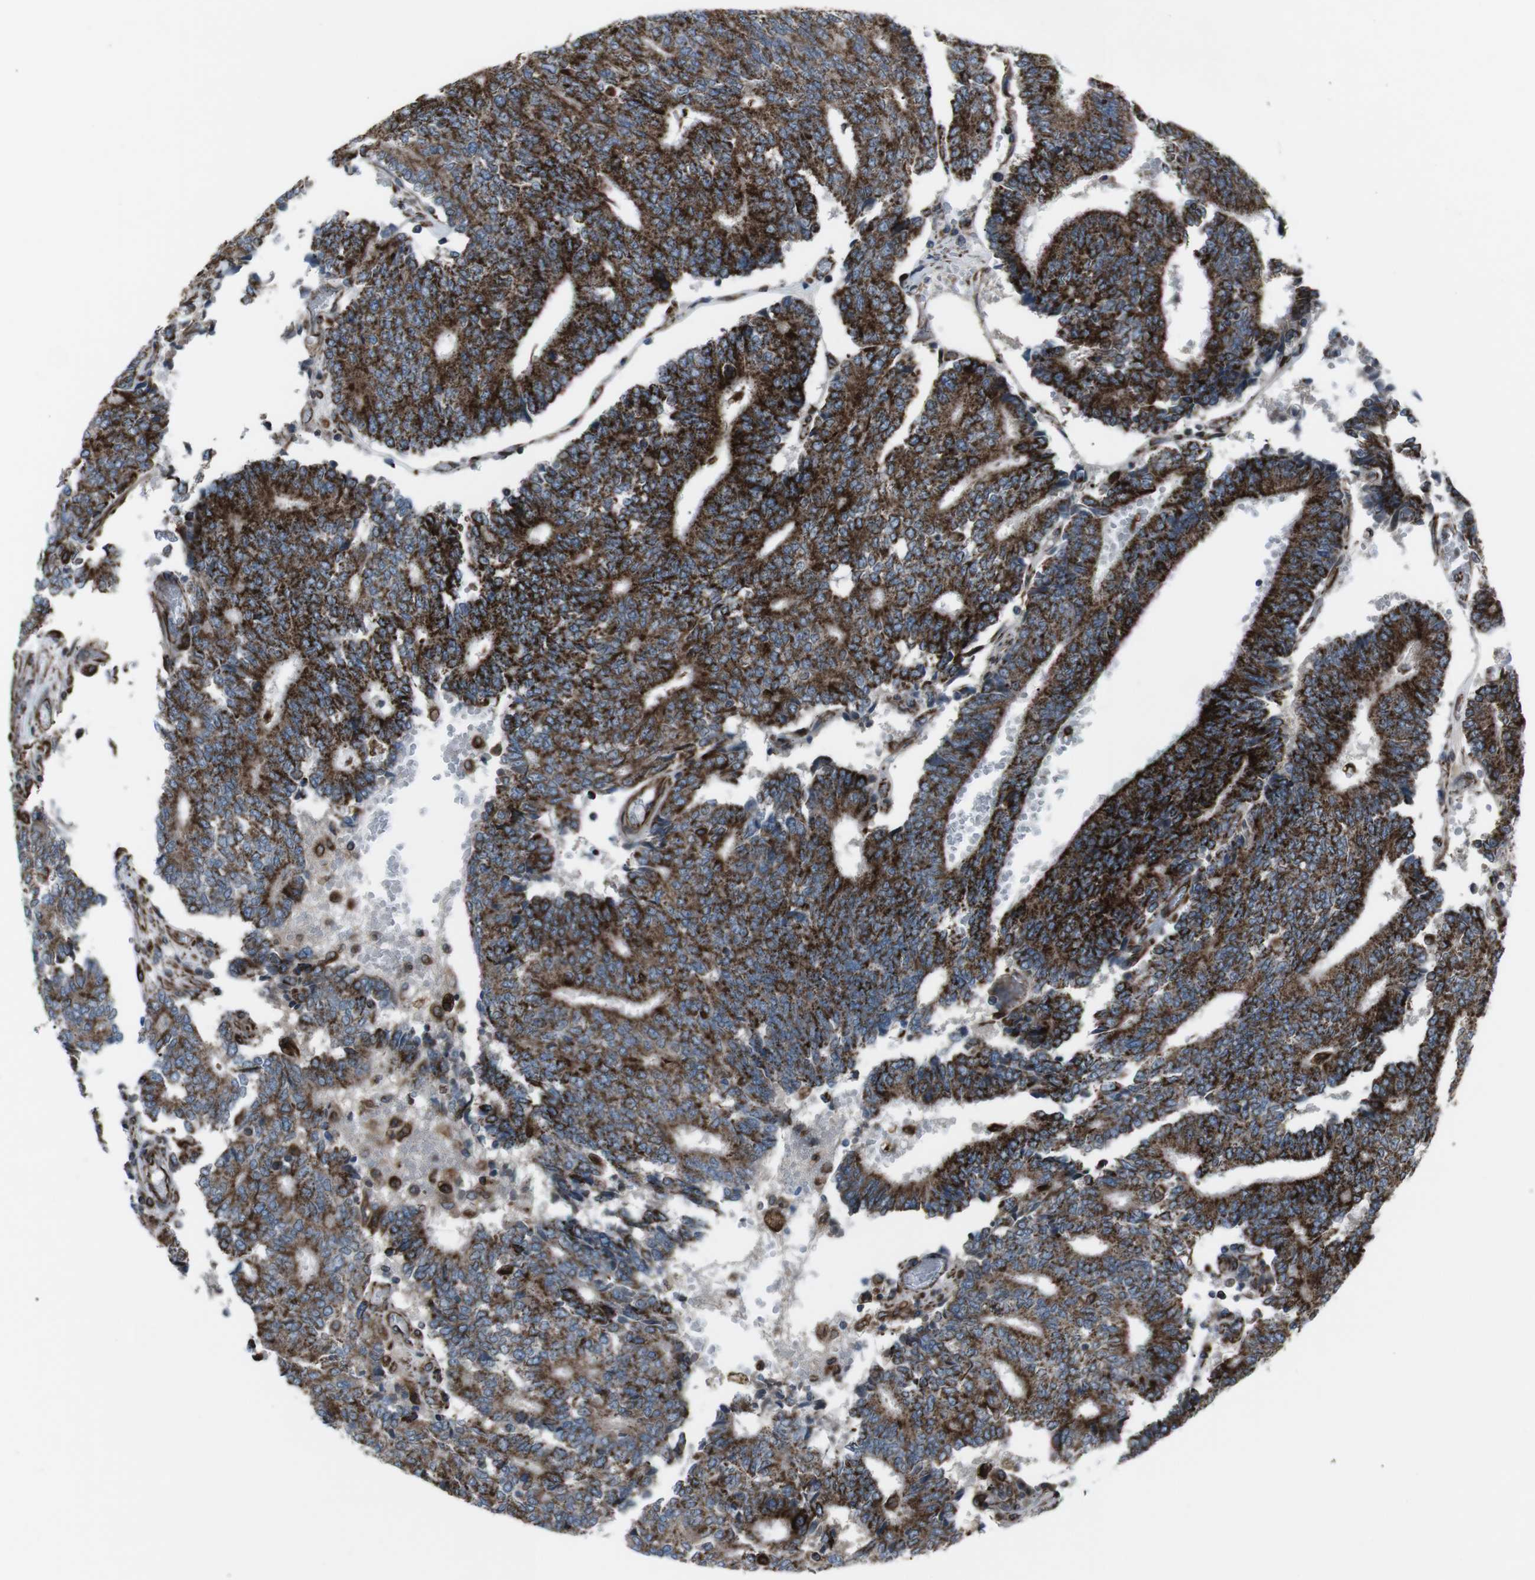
{"staining": {"intensity": "strong", "quantity": ">75%", "location": "cytoplasmic/membranous"}, "tissue": "prostate cancer", "cell_type": "Tumor cells", "image_type": "cancer", "snomed": [{"axis": "morphology", "description": "Adenocarcinoma, High grade"}, {"axis": "topography", "description": "Prostate"}], "caption": "Immunohistochemistry of prostate cancer (adenocarcinoma (high-grade)) demonstrates high levels of strong cytoplasmic/membranous staining in approximately >75% of tumor cells.", "gene": "TMEM141", "patient": {"sex": "male", "age": 55}}